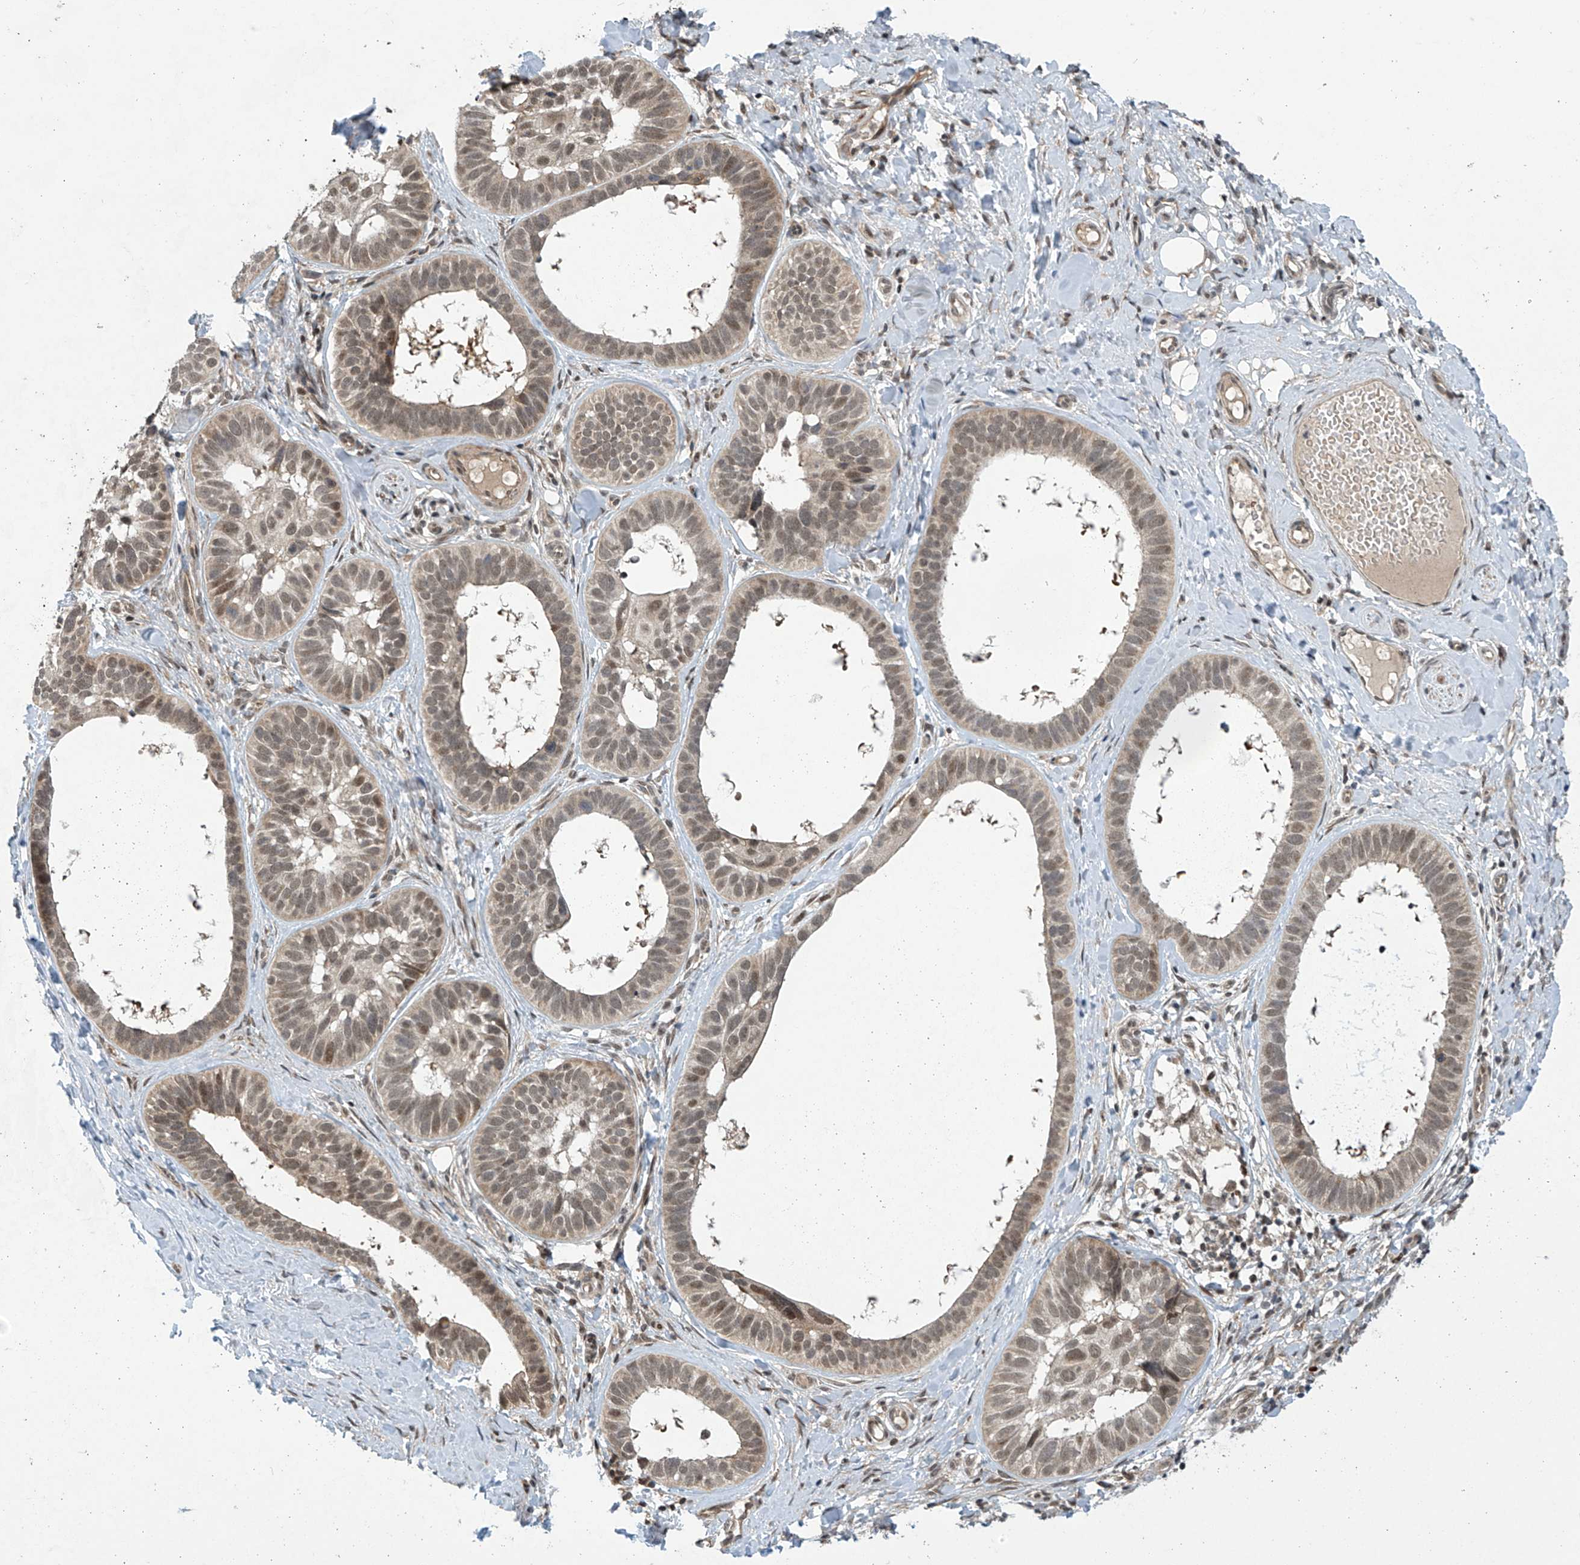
{"staining": {"intensity": "moderate", "quantity": ">75%", "location": "nuclear"}, "tissue": "skin cancer", "cell_type": "Tumor cells", "image_type": "cancer", "snomed": [{"axis": "morphology", "description": "Basal cell carcinoma"}, {"axis": "topography", "description": "Skin"}], "caption": "Immunohistochemical staining of human skin cancer demonstrates medium levels of moderate nuclear protein positivity in approximately >75% of tumor cells. The protein is stained brown, and the nuclei are stained in blue (DAB (3,3'-diaminobenzidine) IHC with brightfield microscopy, high magnification).", "gene": "ABHD13", "patient": {"sex": "male", "age": 62}}